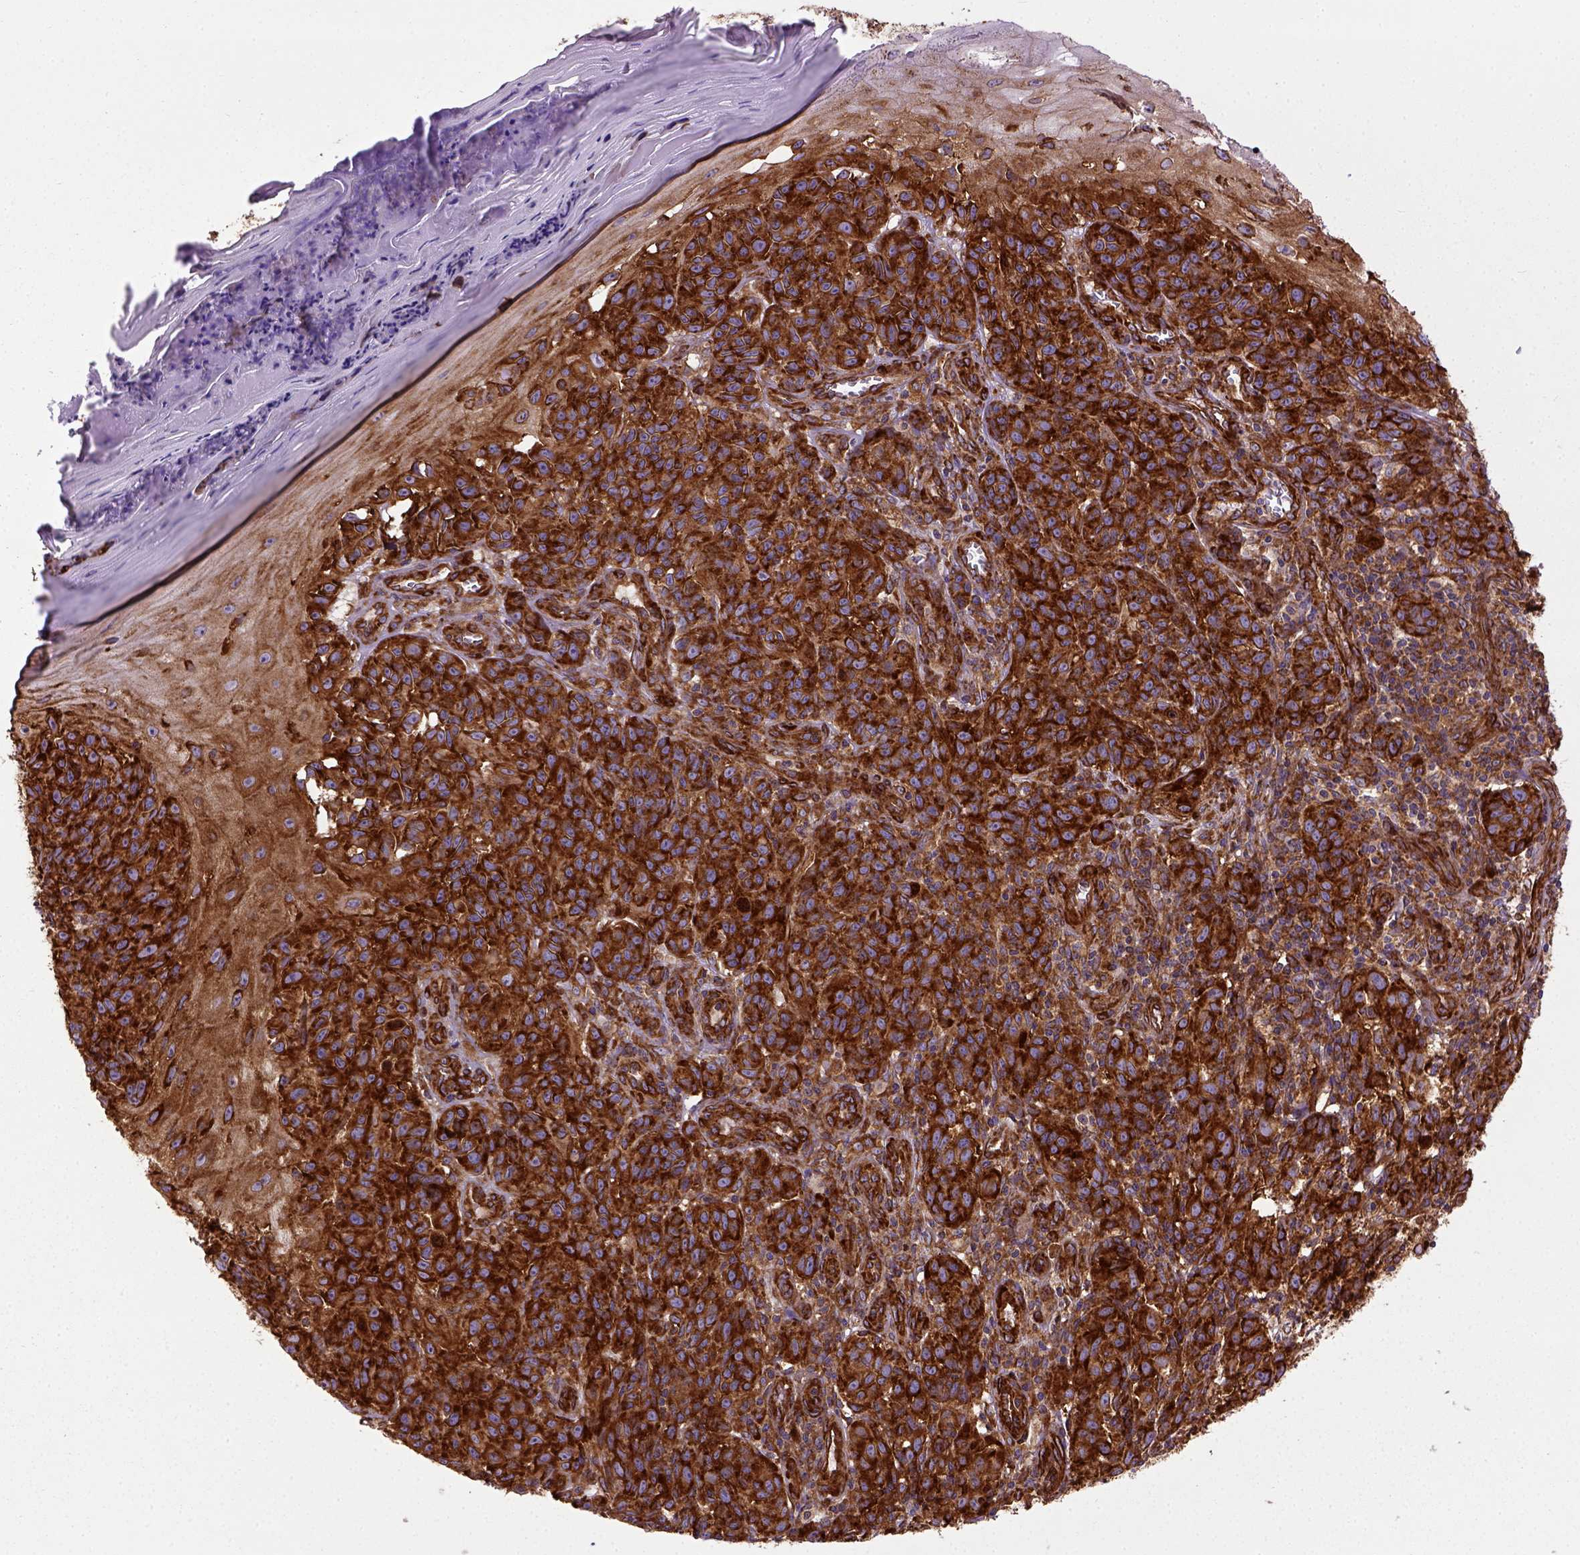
{"staining": {"intensity": "strong", "quantity": ">75%", "location": "cytoplasmic/membranous"}, "tissue": "melanoma", "cell_type": "Tumor cells", "image_type": "cancer", "snomed": [{"axis": "morphology", "description": "Malignant melanoma, NOS"}, {"axis": "topography", "description": "Skin"}], "caption": "An image showing strong cytoplasmic/membranous positivity in approximately >75% of tumor cells in malignant melanoma, as visualized by brown immunohistochemical staining.", "gene": "CAPRIN1", "patient": {"sex": "female", "age": 53}}